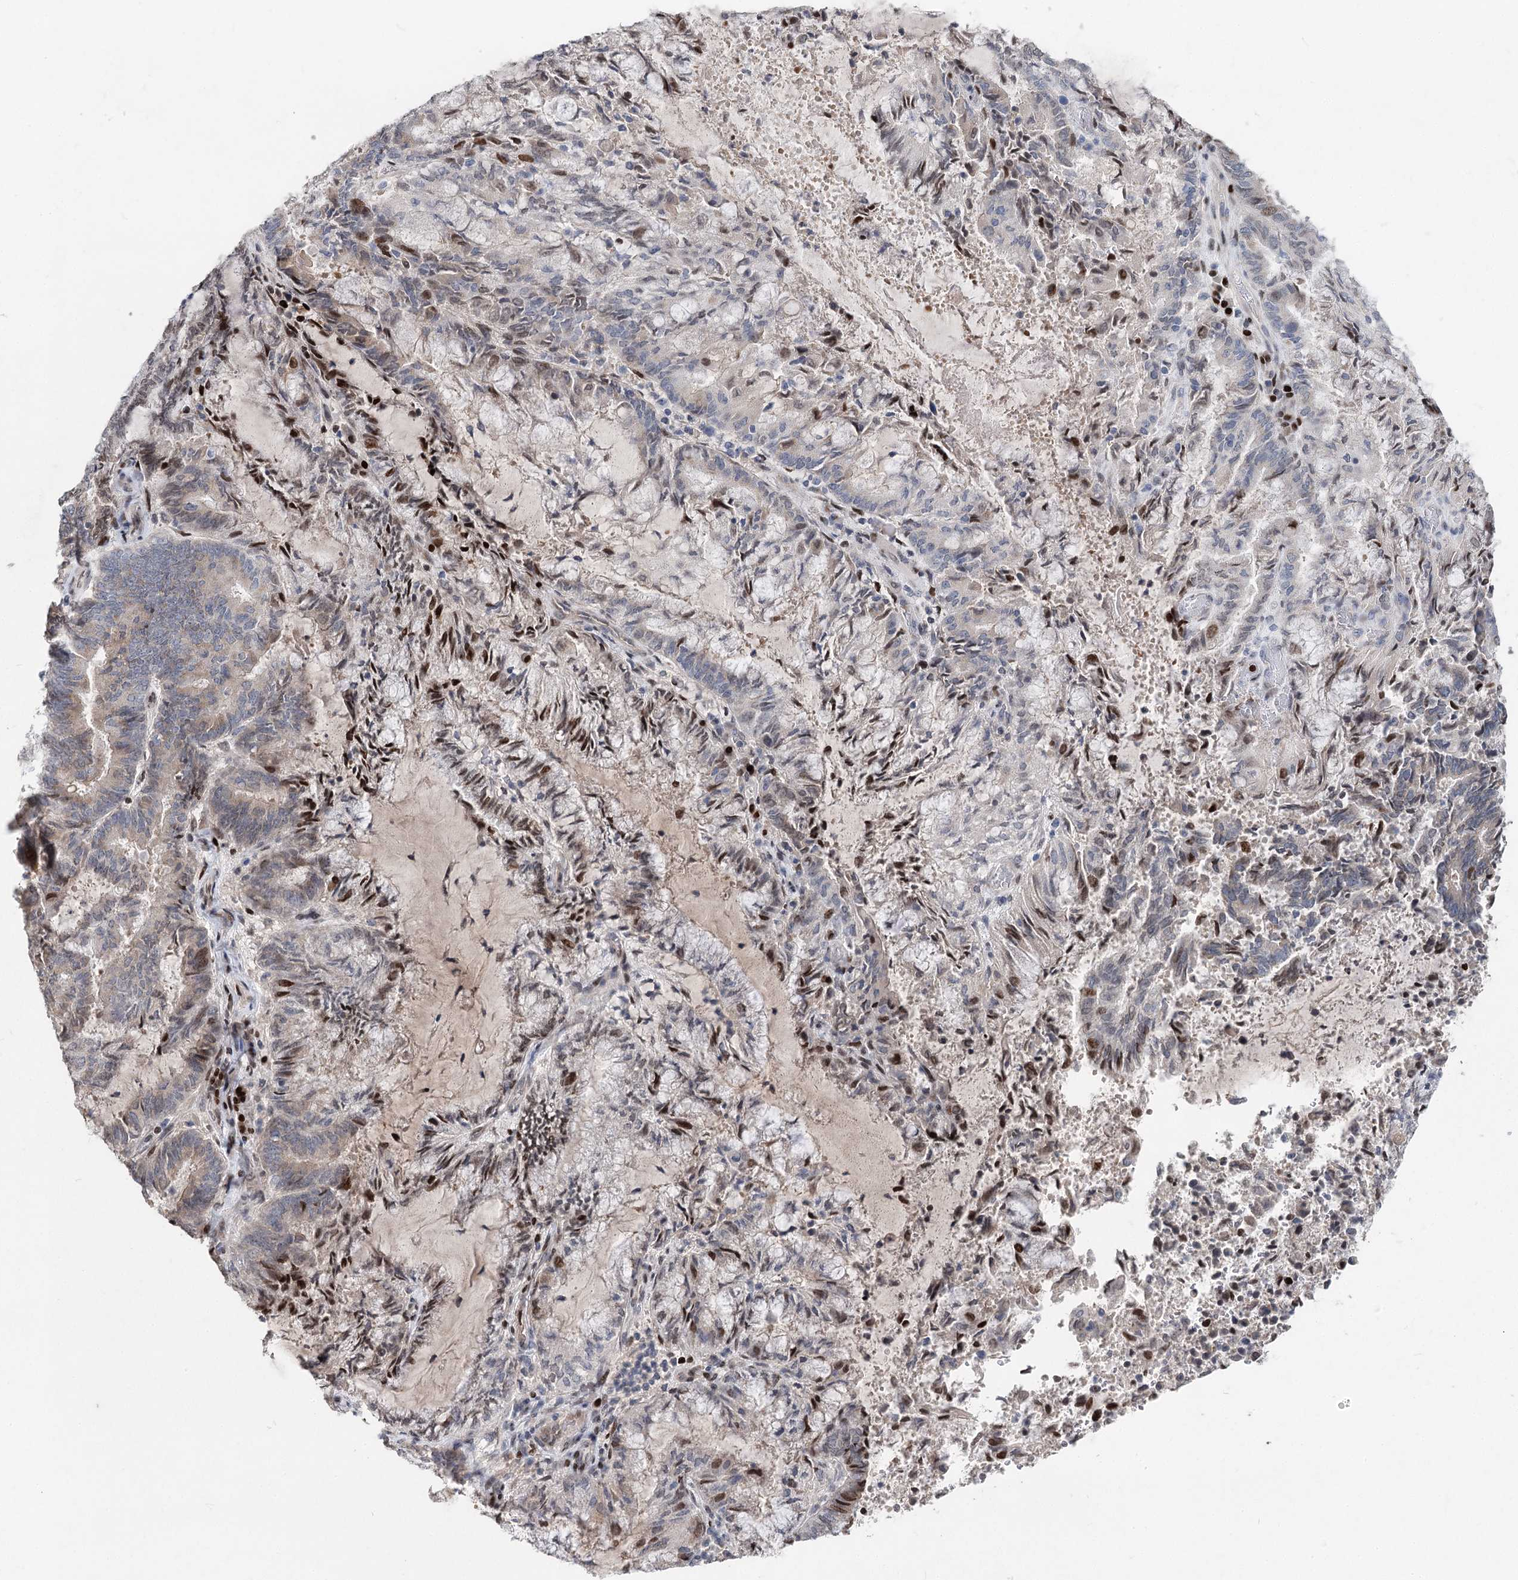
{"staining": {"intensity": "moderate", "quantity": "<25%", "location": "nuclear"}, "tissue": "endometrial cancer", "cell_type": "Tumor cells", "image_type": "cancer", "snomed": [{"axis": "morphology", "description": "Adenocarcinoma, NOS"}, {"axis": "topography", "description": "Endometrium"}], "caption": "A photomicrograph of human endometrial cancer (adenocarcinoma) stained for a protein demonstrates moderate nuclear brown staining in tumor cells.", "gene": "FRMD4A", "patient": {"sex": "female", "age": 80}}